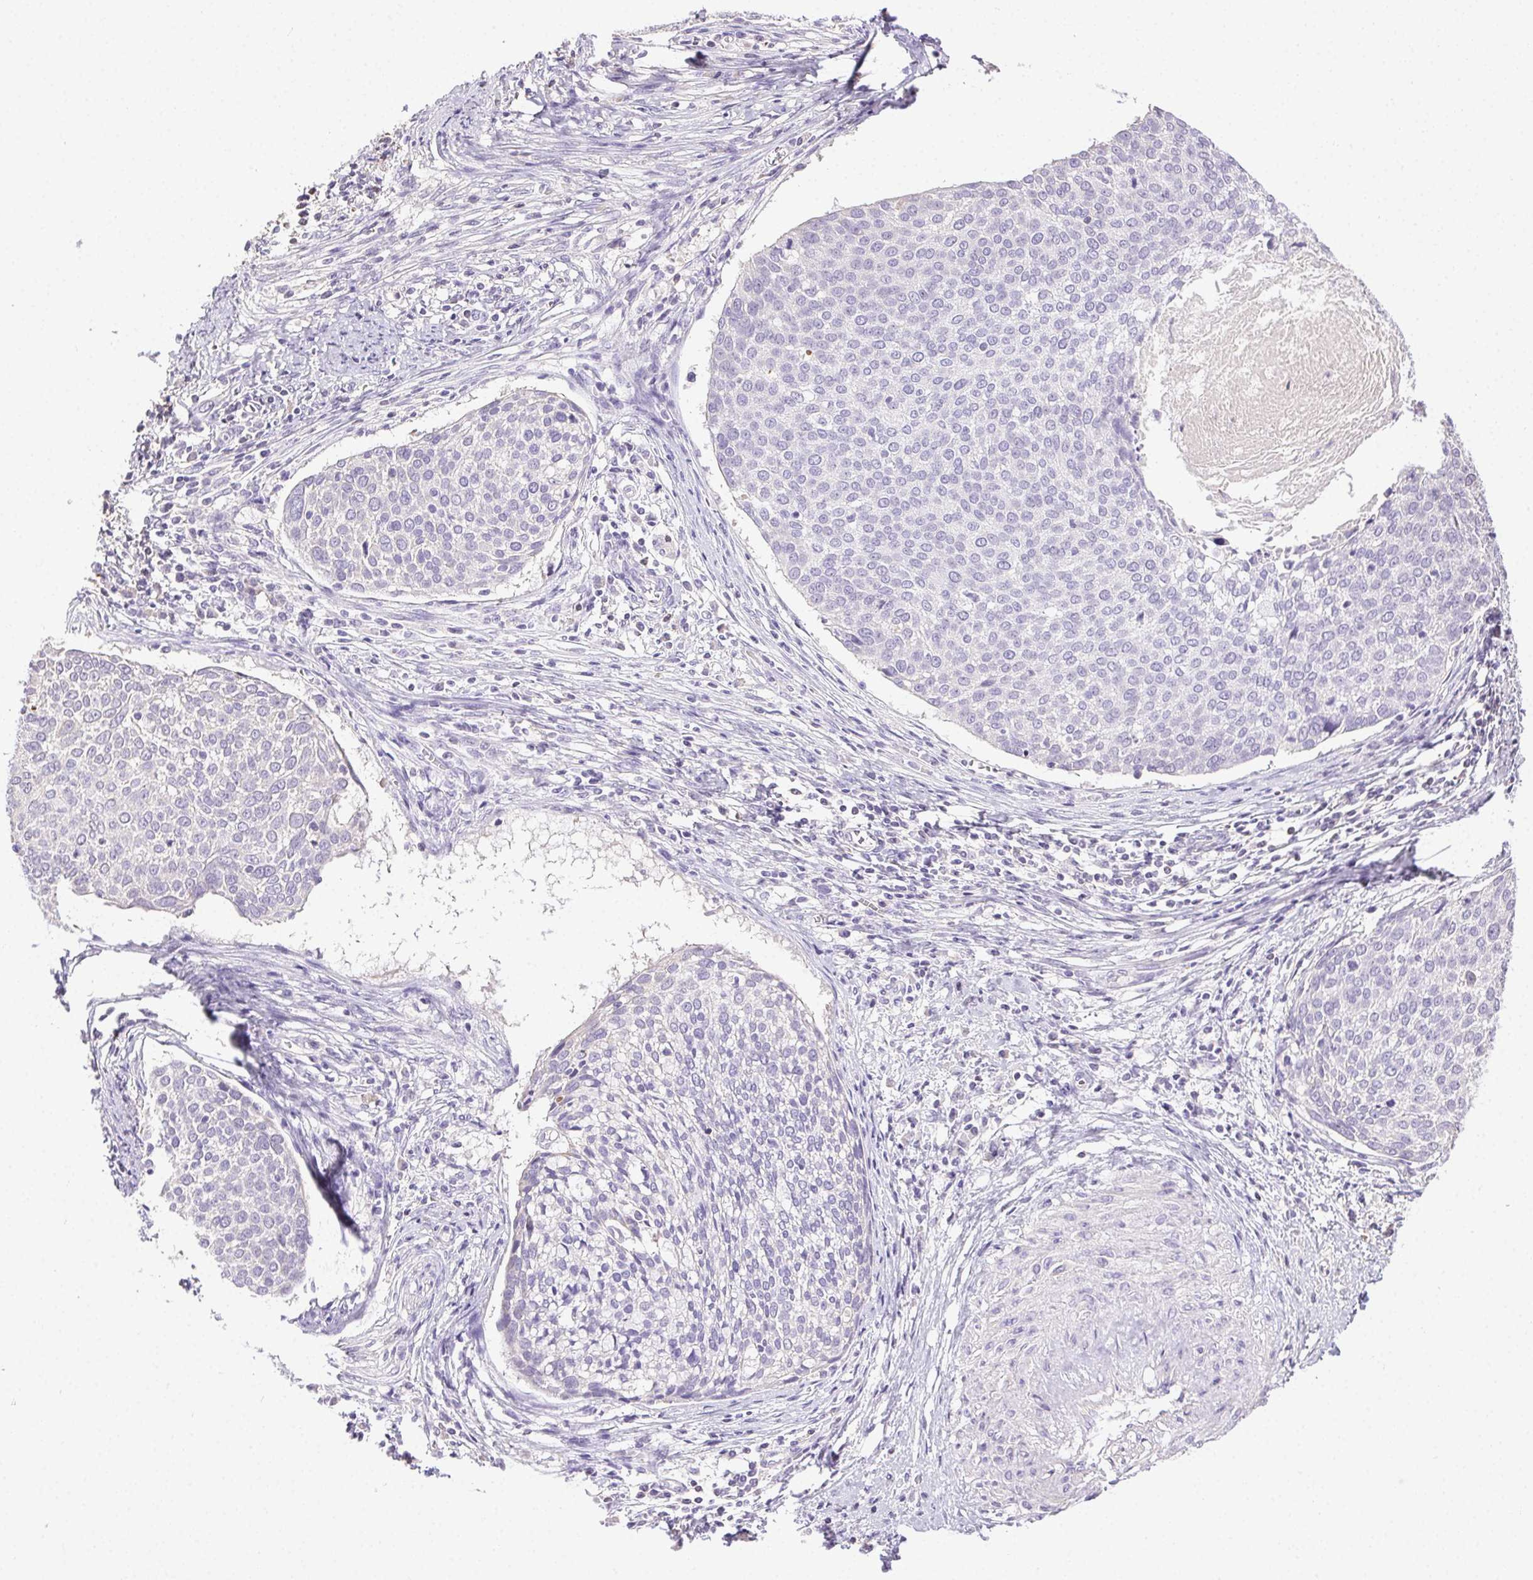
{"staining": {"intensity": "negative", "quantity": "none", "location": "none"}, "tissue": "cervical cancer", "cell_type": "Tumor cells", "image_type": "cancer", "snomed": [{"axis": "morphology", "description": "Squamous cell carcinoma, NOS"}, {"axis": "topography", "description": "Cervix"}], "caption": "This image is of cervical squamous cell carcinoma stained with IHC to label a protein in brown with the nuclei are counter-stained blue. There is no positivity in tumor cells.", "gene": "SYCE2", "patient": {"sex": "female", "age": 39}}